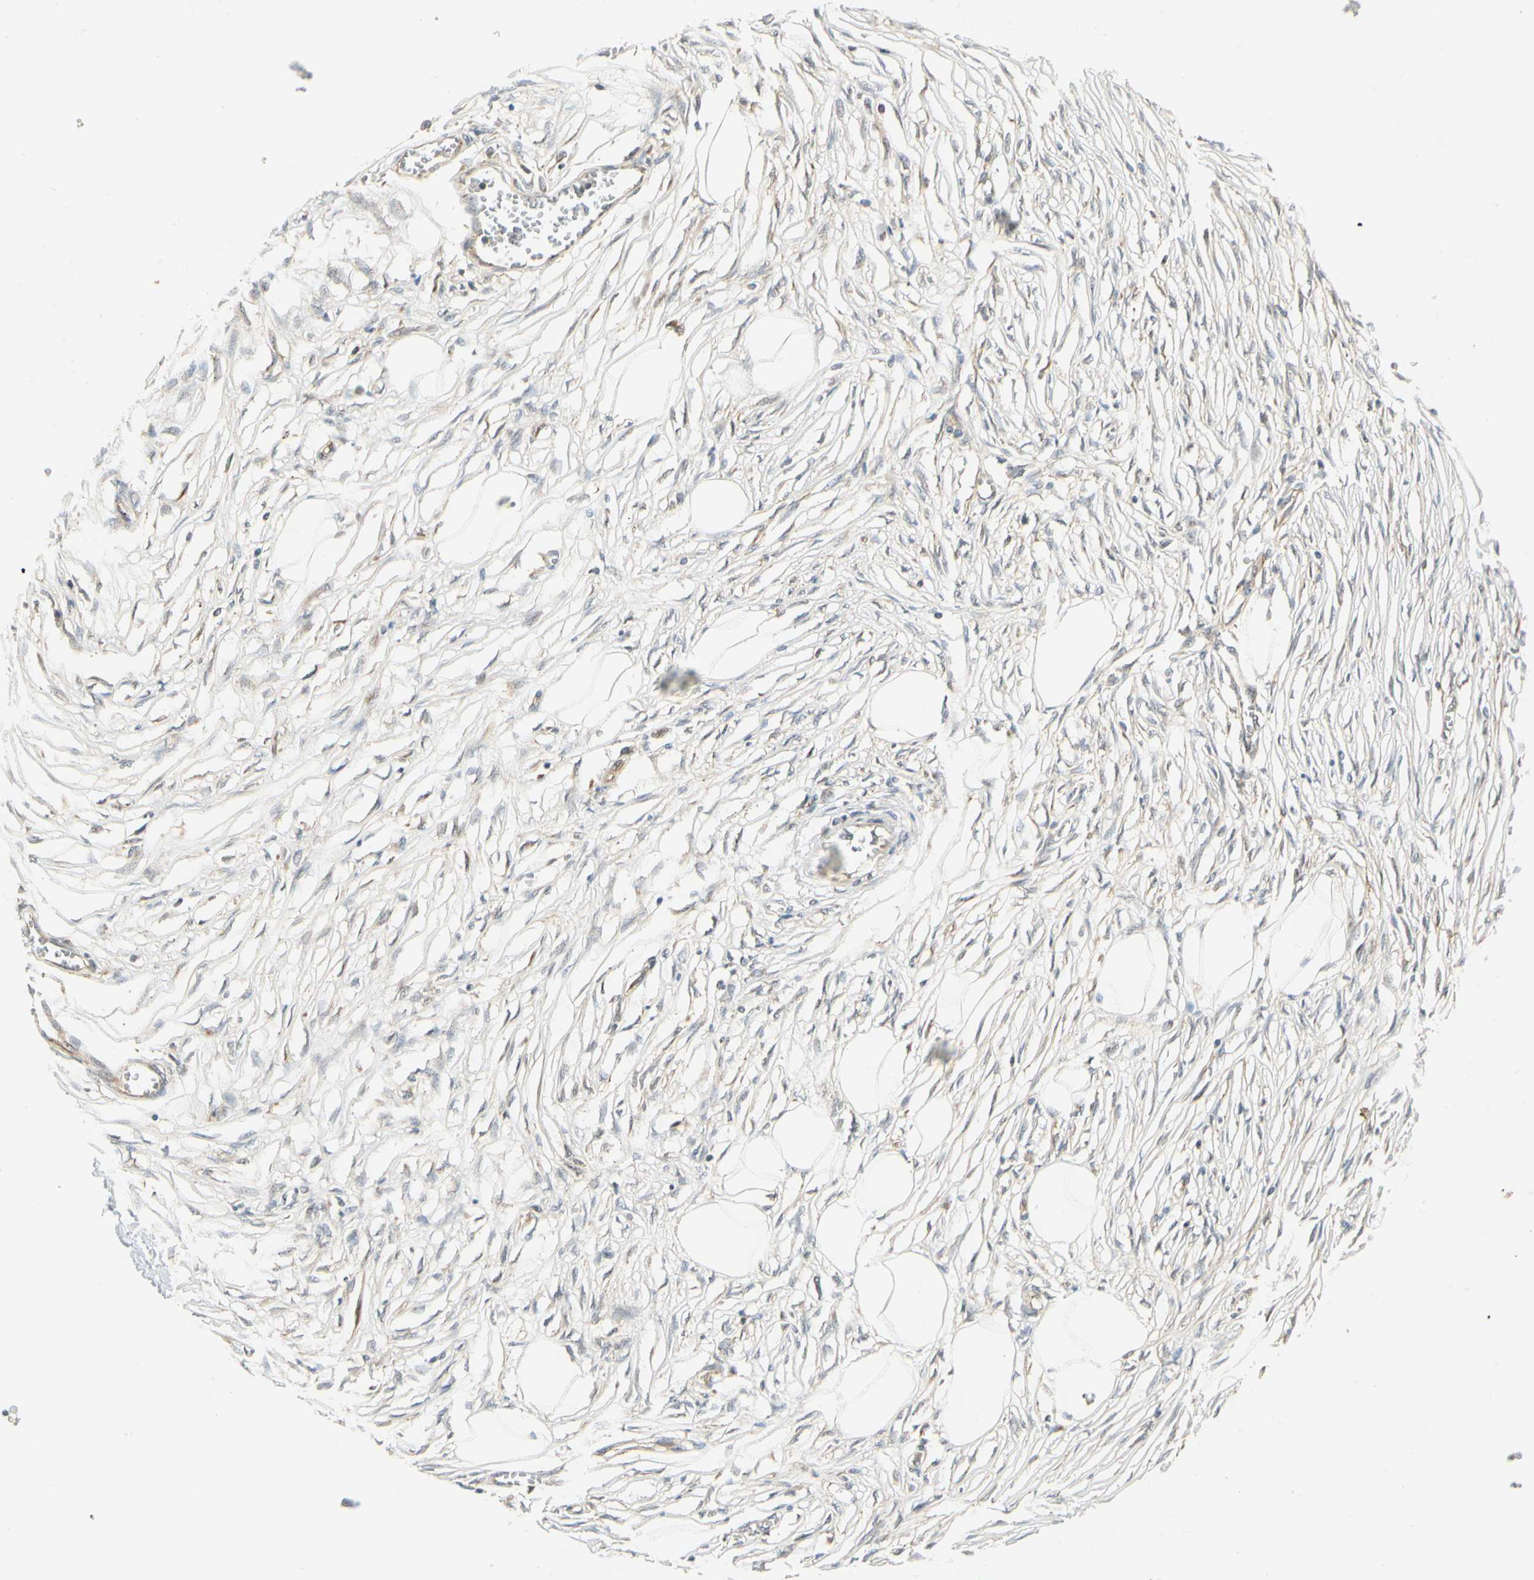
{"staining": {"intensity": "negative", "quantity": "none", "location": "none"}, "tissue": "adipose tissue", "cell_type": "Adipocytes", "image_type": "normal", "snomed": [{"axis": "morphology", "description": "Normal tissue, NOS"}, {"axis": "morphology", "description": "Sarcoma, NOS"}, {"axis": "topography", "description": "Skin"}, {"axis": "topography", "description": "Soft tissue"}], "caption": "Adipocytes show no significant protein expression in unremarkable adipose tissue. (DAB immunohistochemistry with hematoxylin counter stain).", "gene": "MANSC1", "patient": {"sex": "female", "age": 51}}